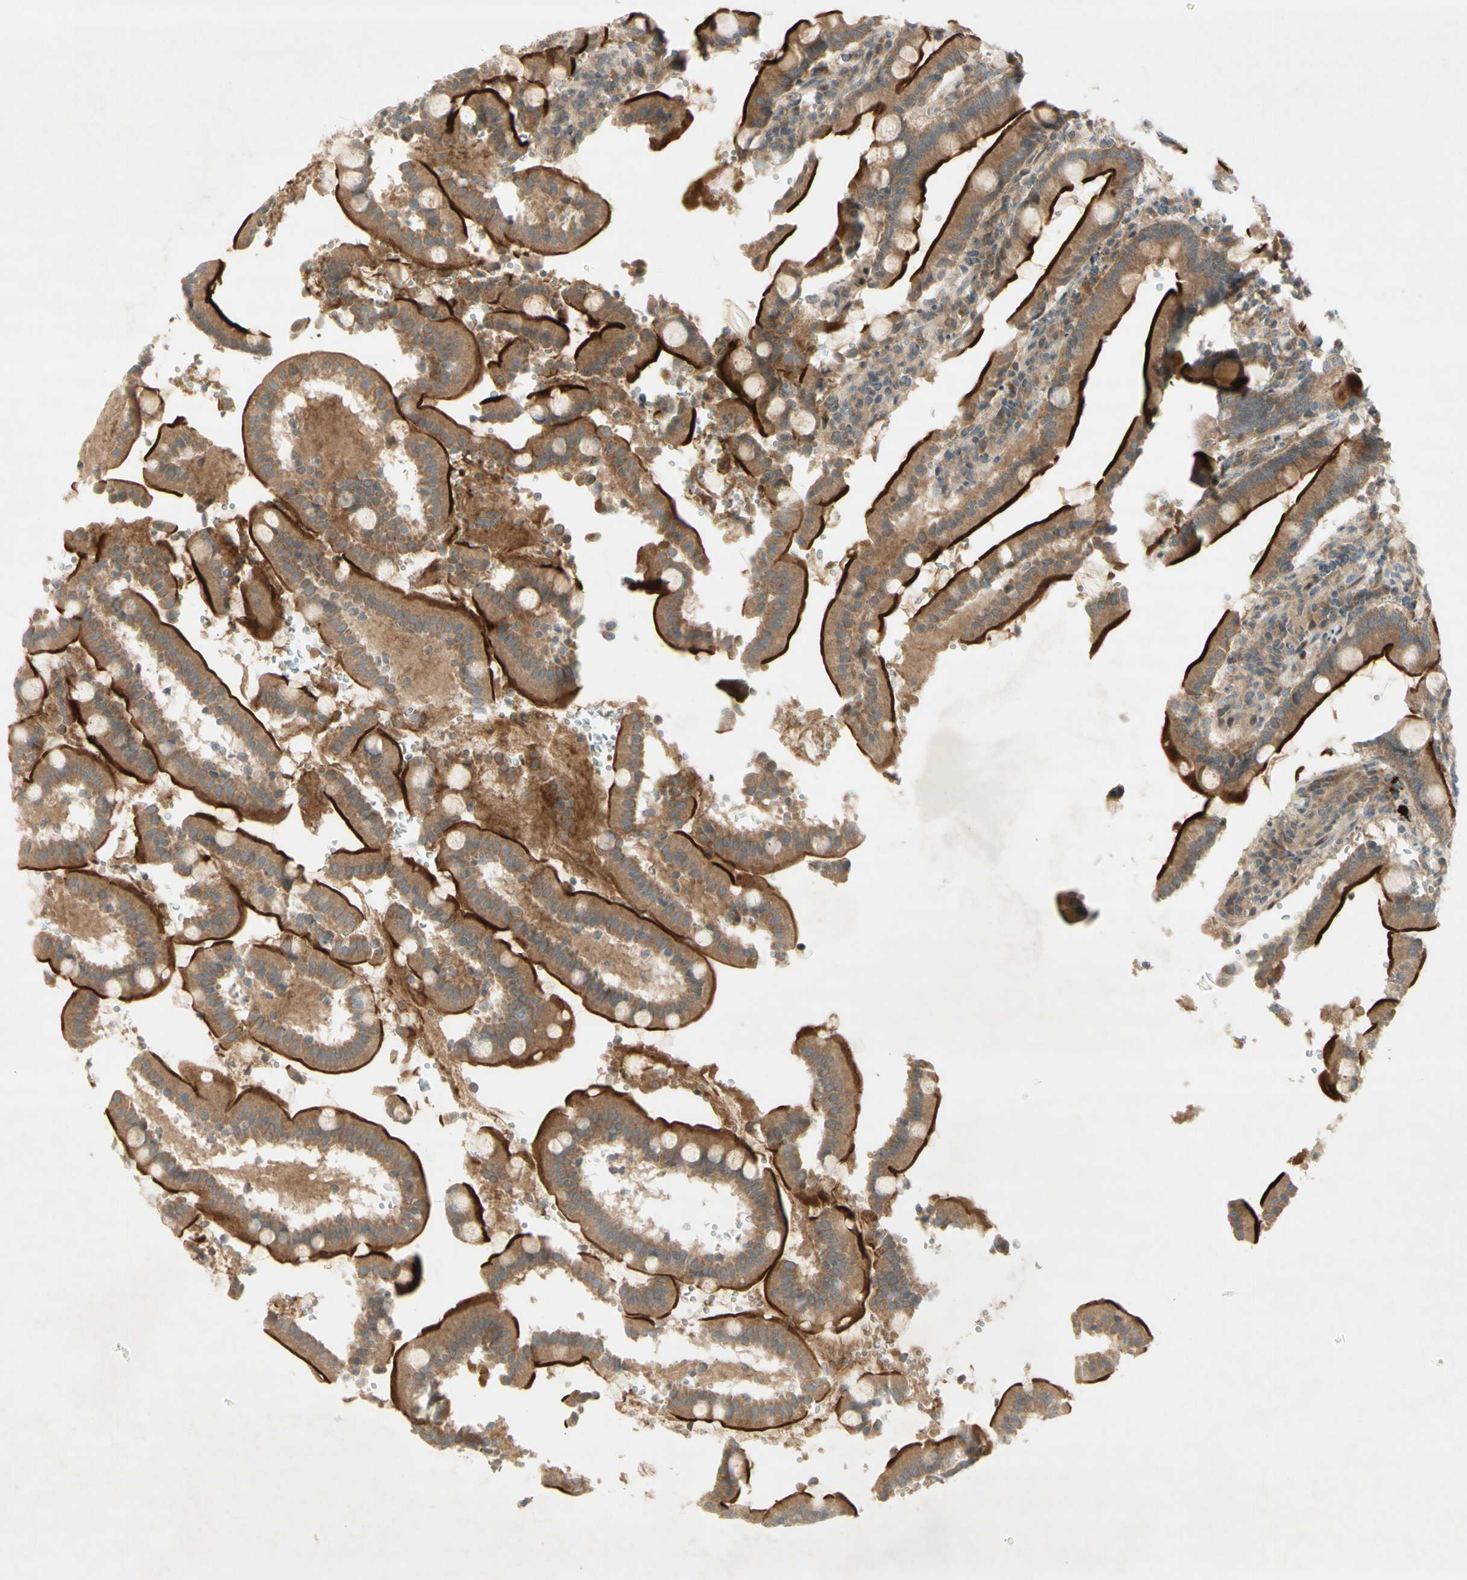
{"staining": {"intensity": "strong", "quantity": ">75%", "location": "cytoplasmic/membranous"}, "tissue": "duodenum", "cell_type": "Glandular cells", "image_type": "normal", "snomed": [{"axis": "morphology", "description": "Normal tissue, NOS"}, {"axis": "topography", "description": "Small intestine, NOS"}], "caption": "This photomicrograph shows normal duodenum stained with IHC to label a protein in brown. The cytoplasmic/membranous of glandular cells show strong positivity for the protein. Nuclei are counter-stained blue.", "gene": "ETF1", "patient": {"sex": "female", "age": 71}}